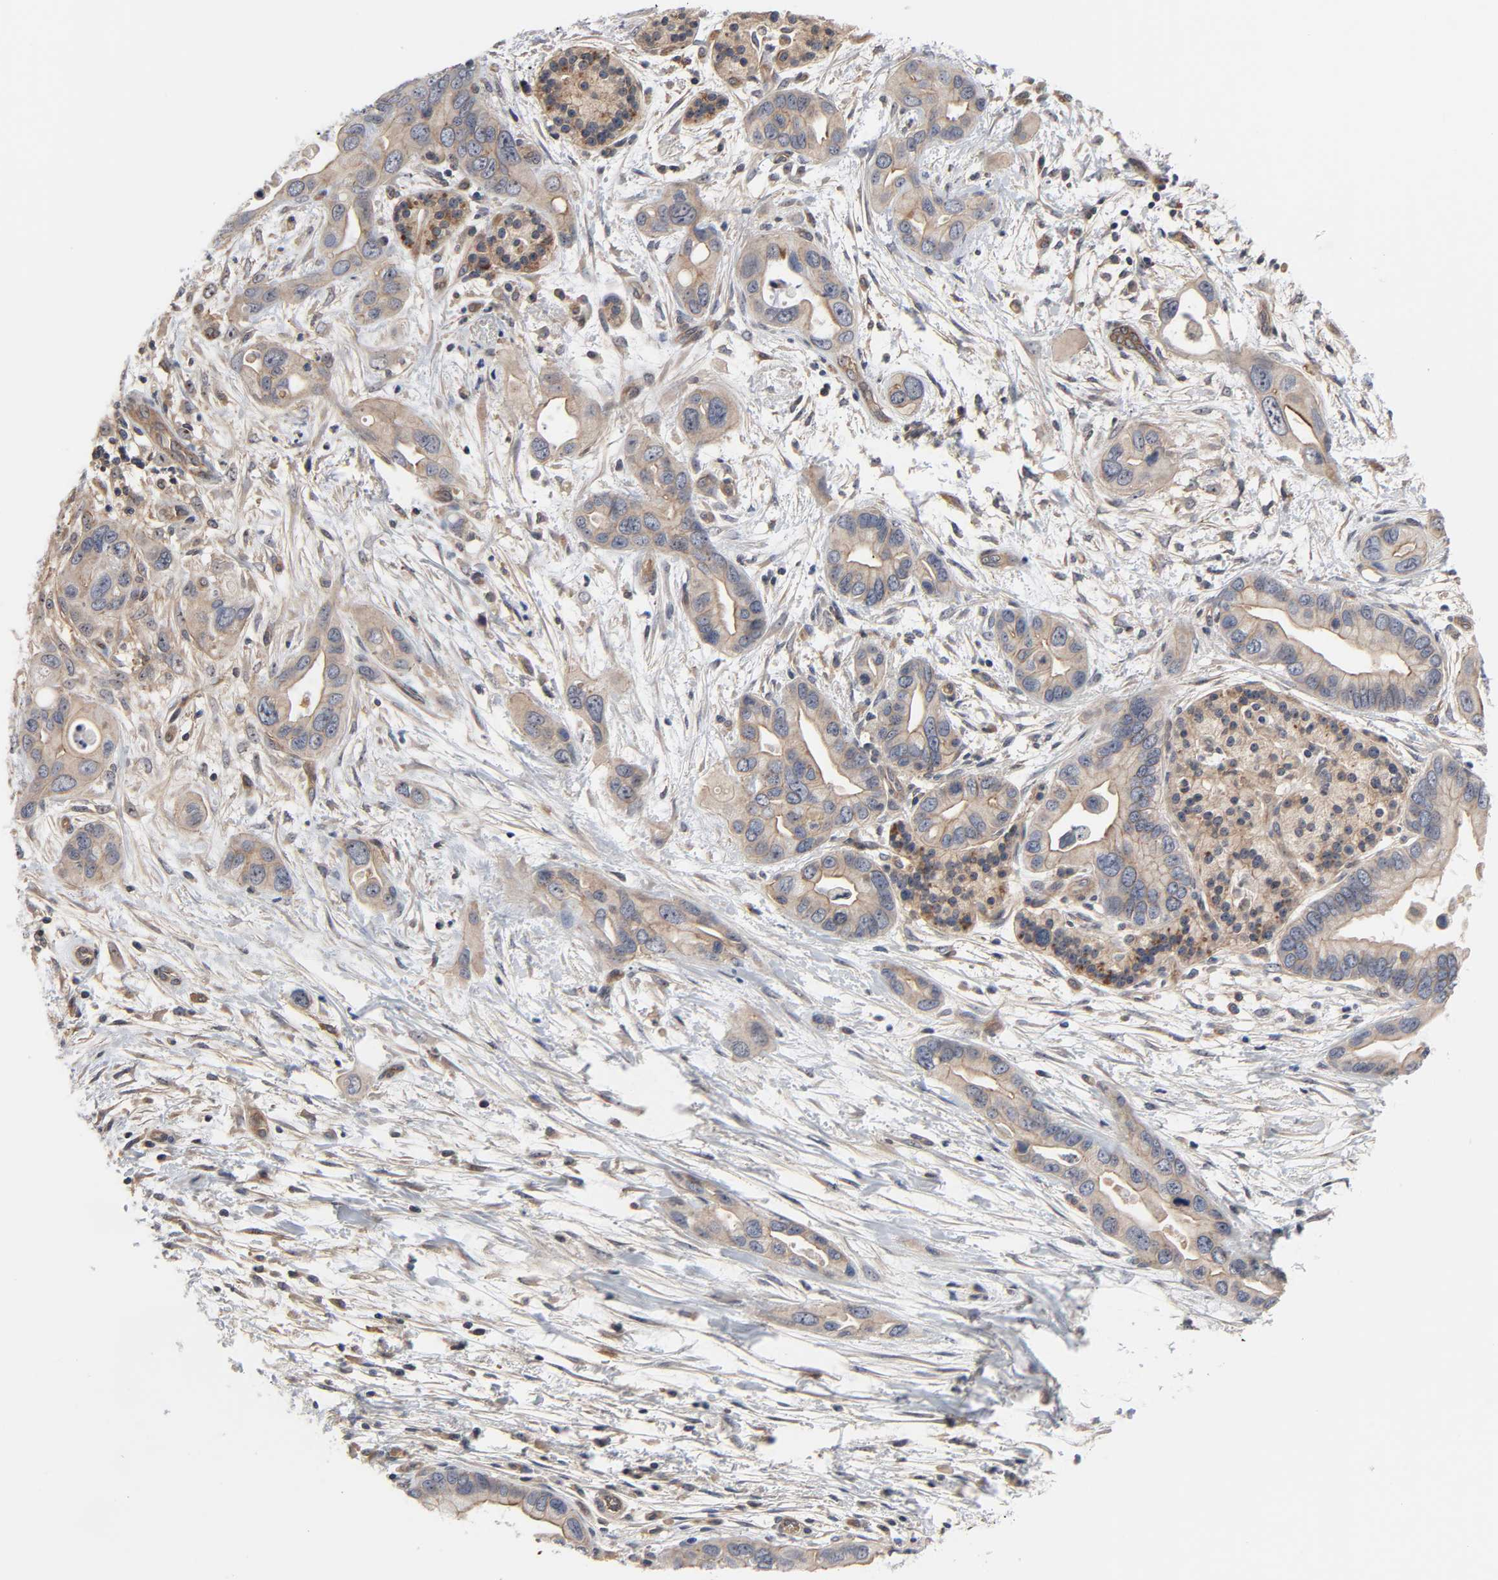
{"staining": {"intensity": "weak", "quantity": ">75%", "location": "cytoplasmic/membranous"}, "tissue": "pancreatic cancer", "cell_type": "Tumor cells", "image_type": "cancer", "snomed": [{"axis": "morphology", "description": "Adenocarcinoma, NOS"}, {"axis": "topography", "description": "Pancreas"}], "caption": "Pancreatic cancer (adenocarcinoma) stained with DAB (3,3'-diaminobenzidine) immunohistochemistry reveals low levels of weak cytoplasmic/membranous expression in approximately >75% of tumor cells.", "gene": "DDX10", "patient": {"sex": "female", "age": 77}}